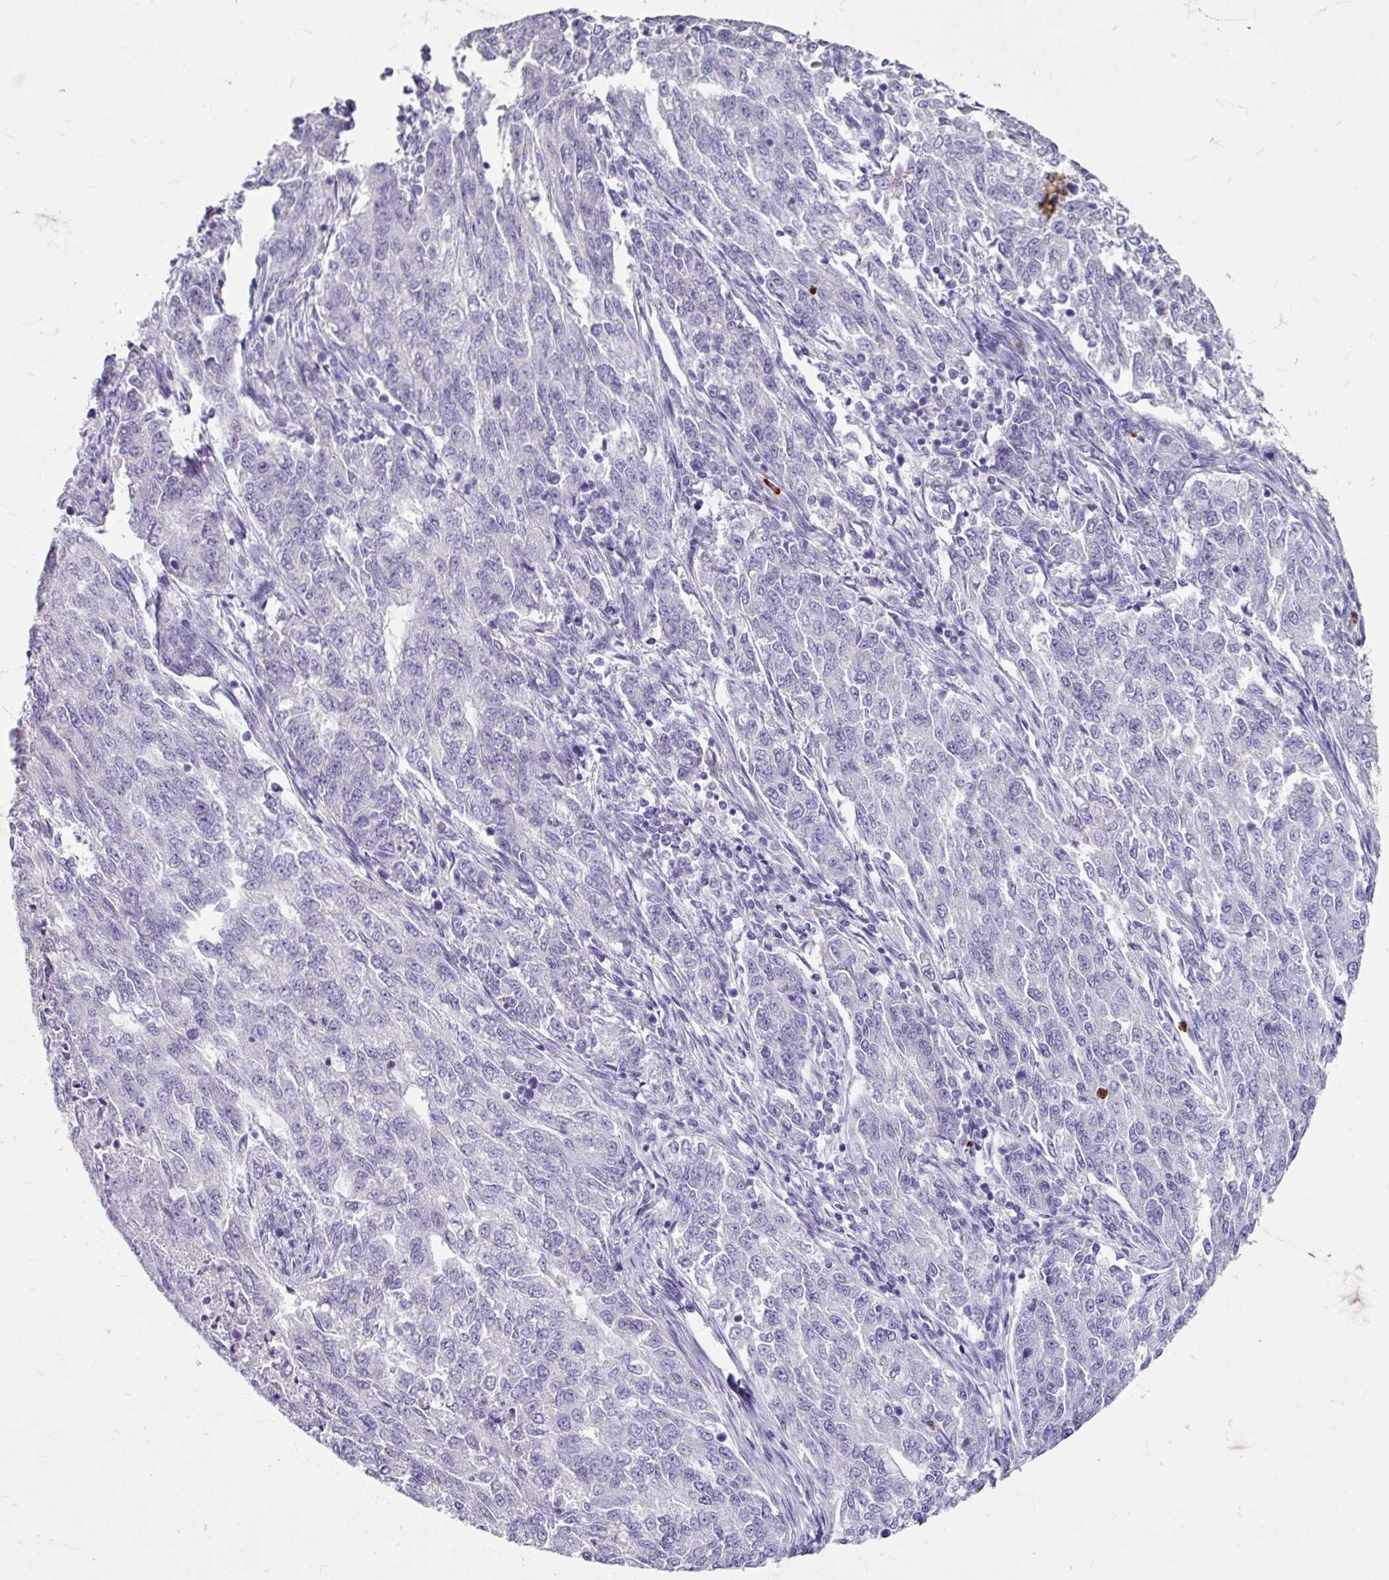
{"staining": {"intensity": "negative", "quantity": "none", "location": "none"}, "tissue": "endometrial cancer", "cell_type": "Tumor cells", "image_type": "cancer", "snomed": [{"axis": "morphology", "description": "Adenocarcinoma, NOS"}, {"axis": "topography", "description": "Endometrium"}], "caption": "This is an immunohistochemistry (IHC) photomicrograph of endometrial cancer. There is no expression in tumor cells.", "gene": "ANKRD1", "patient": {"sex": "female", "age": 50}}